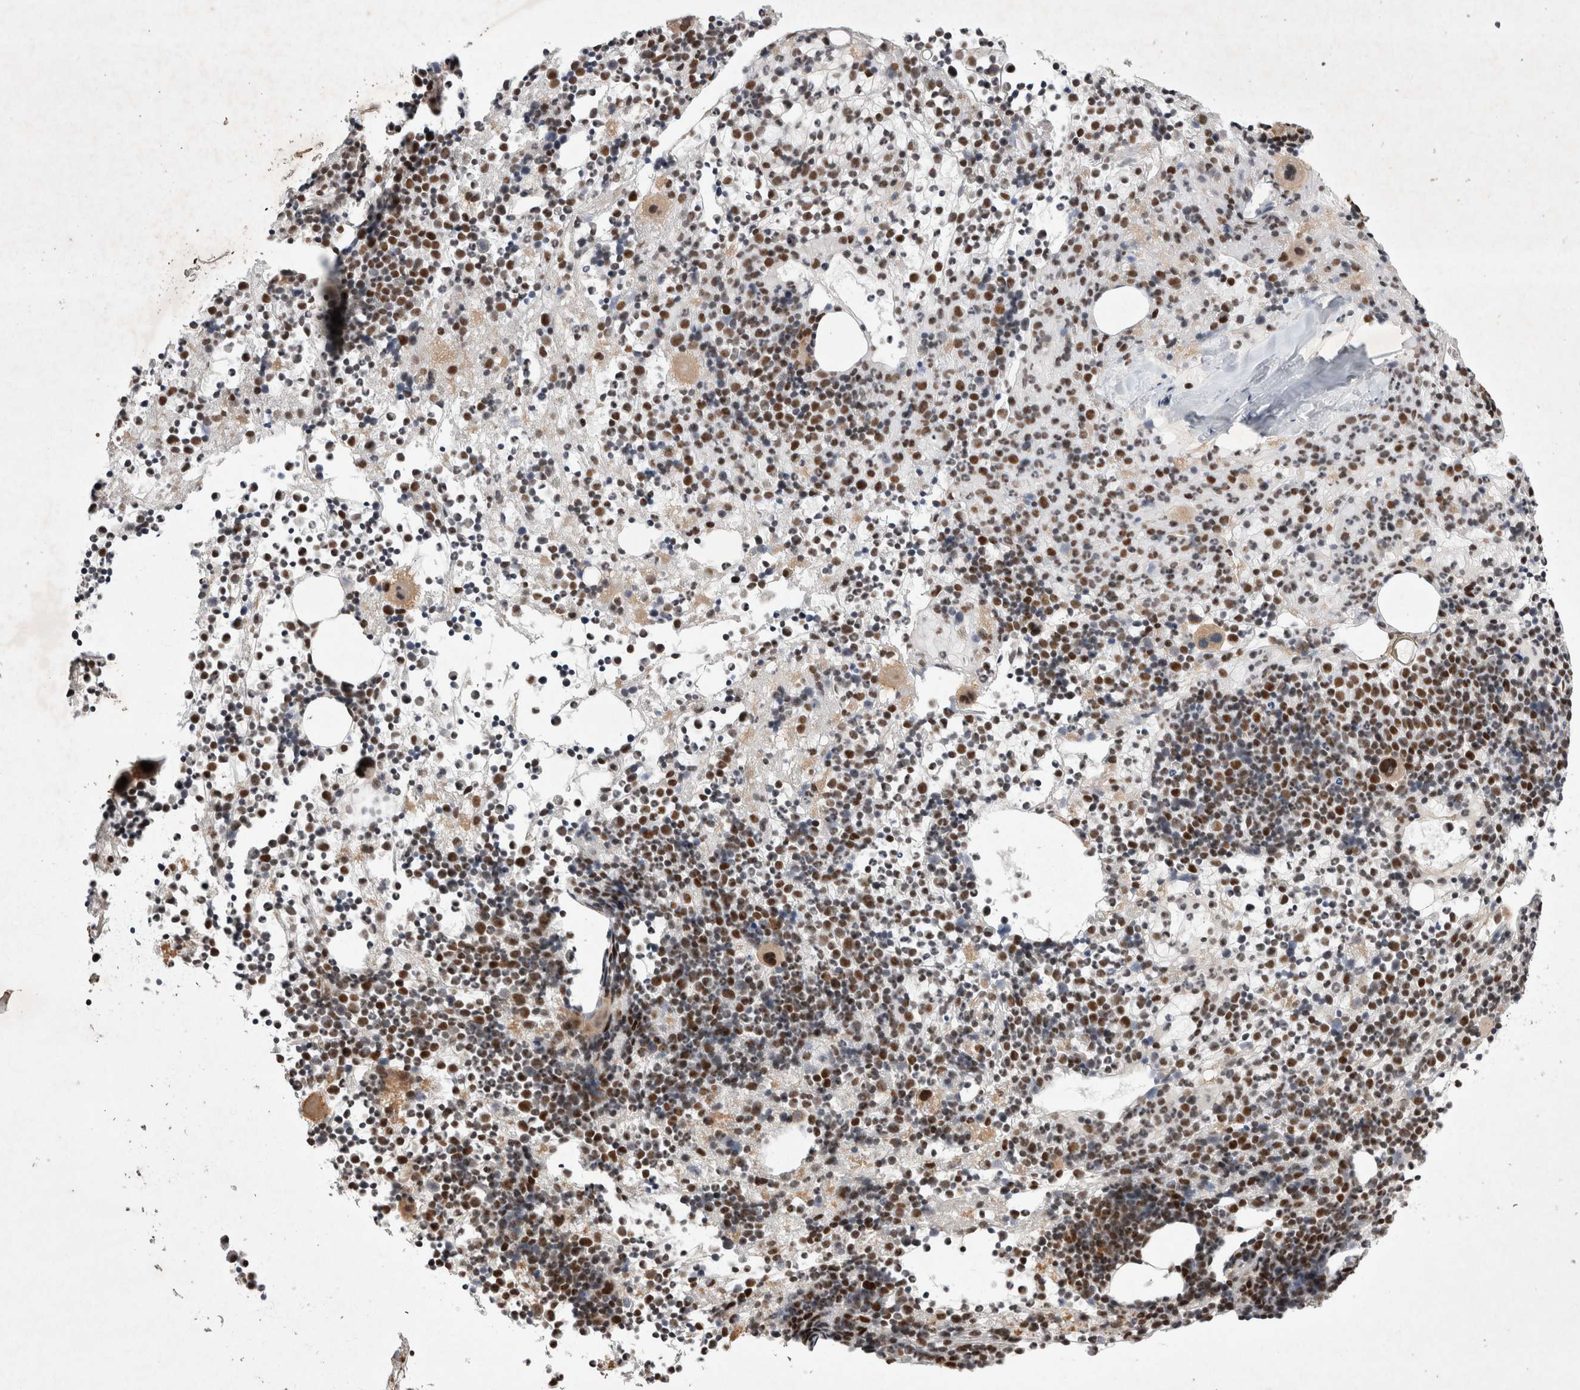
{"staining": {"intensity": "strong", "quantity": "25%-75%", "location": "nuclear"}, "tissue": "bone marrow", "cell_type": "Hematopoietic cells", "image_type": "normal", "snomed": [{"axis": "morphology", "description": "Normal tissue, NOS"}, {"axis": "morphology", "description": "Inflammation, NOS"}, {"axis": "topography", "description": "Bone marrow"}], "caption": "The image shows a brown stain indicating the presence of a protein in the nuclear of hematopoietic cells in bone marrow.", "gene": "RBM6", "patient": {"sex": "male", "age": 1}}